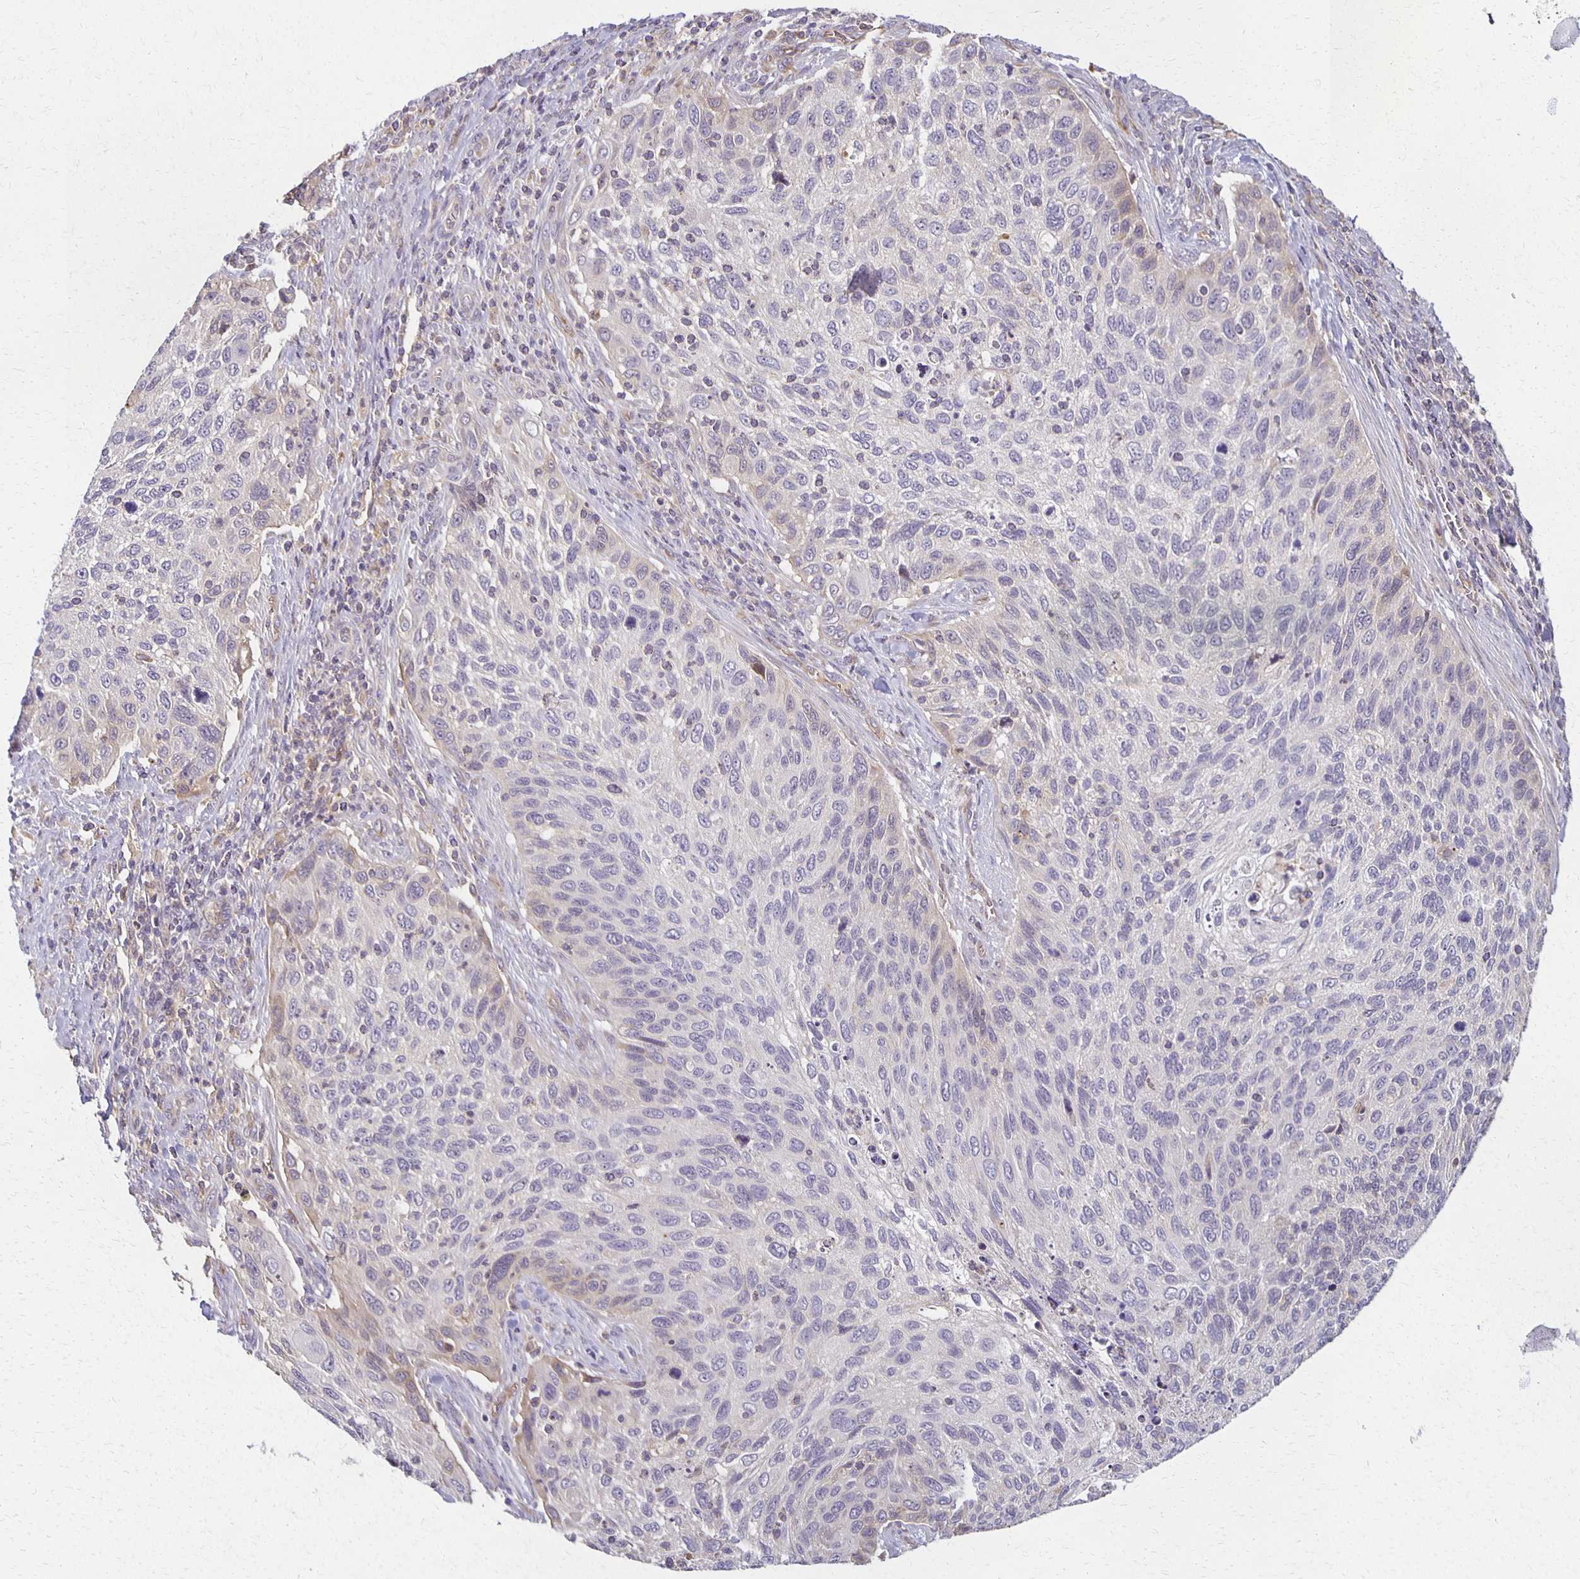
{"staining": {"intensity": "negative", "quantity": "none", "location": "none"}, "tissue": "cervical cancer", "cell_type": "Tumor cells", "image_type": "cancer", "snomed": [{"axis": "morphology", "description": "Squamous cell carcinoma, NOS"}, {"axis": "topography", "description": "Cervix"}], "caption": "Immunohistochemistry (IHC) of squamous cell carcinoma (cervical) shows no expression in tumor cells. Nuclei are stained in blue.", "gene": "GPX4", "patient": {"sex": "female", "age": 70}}